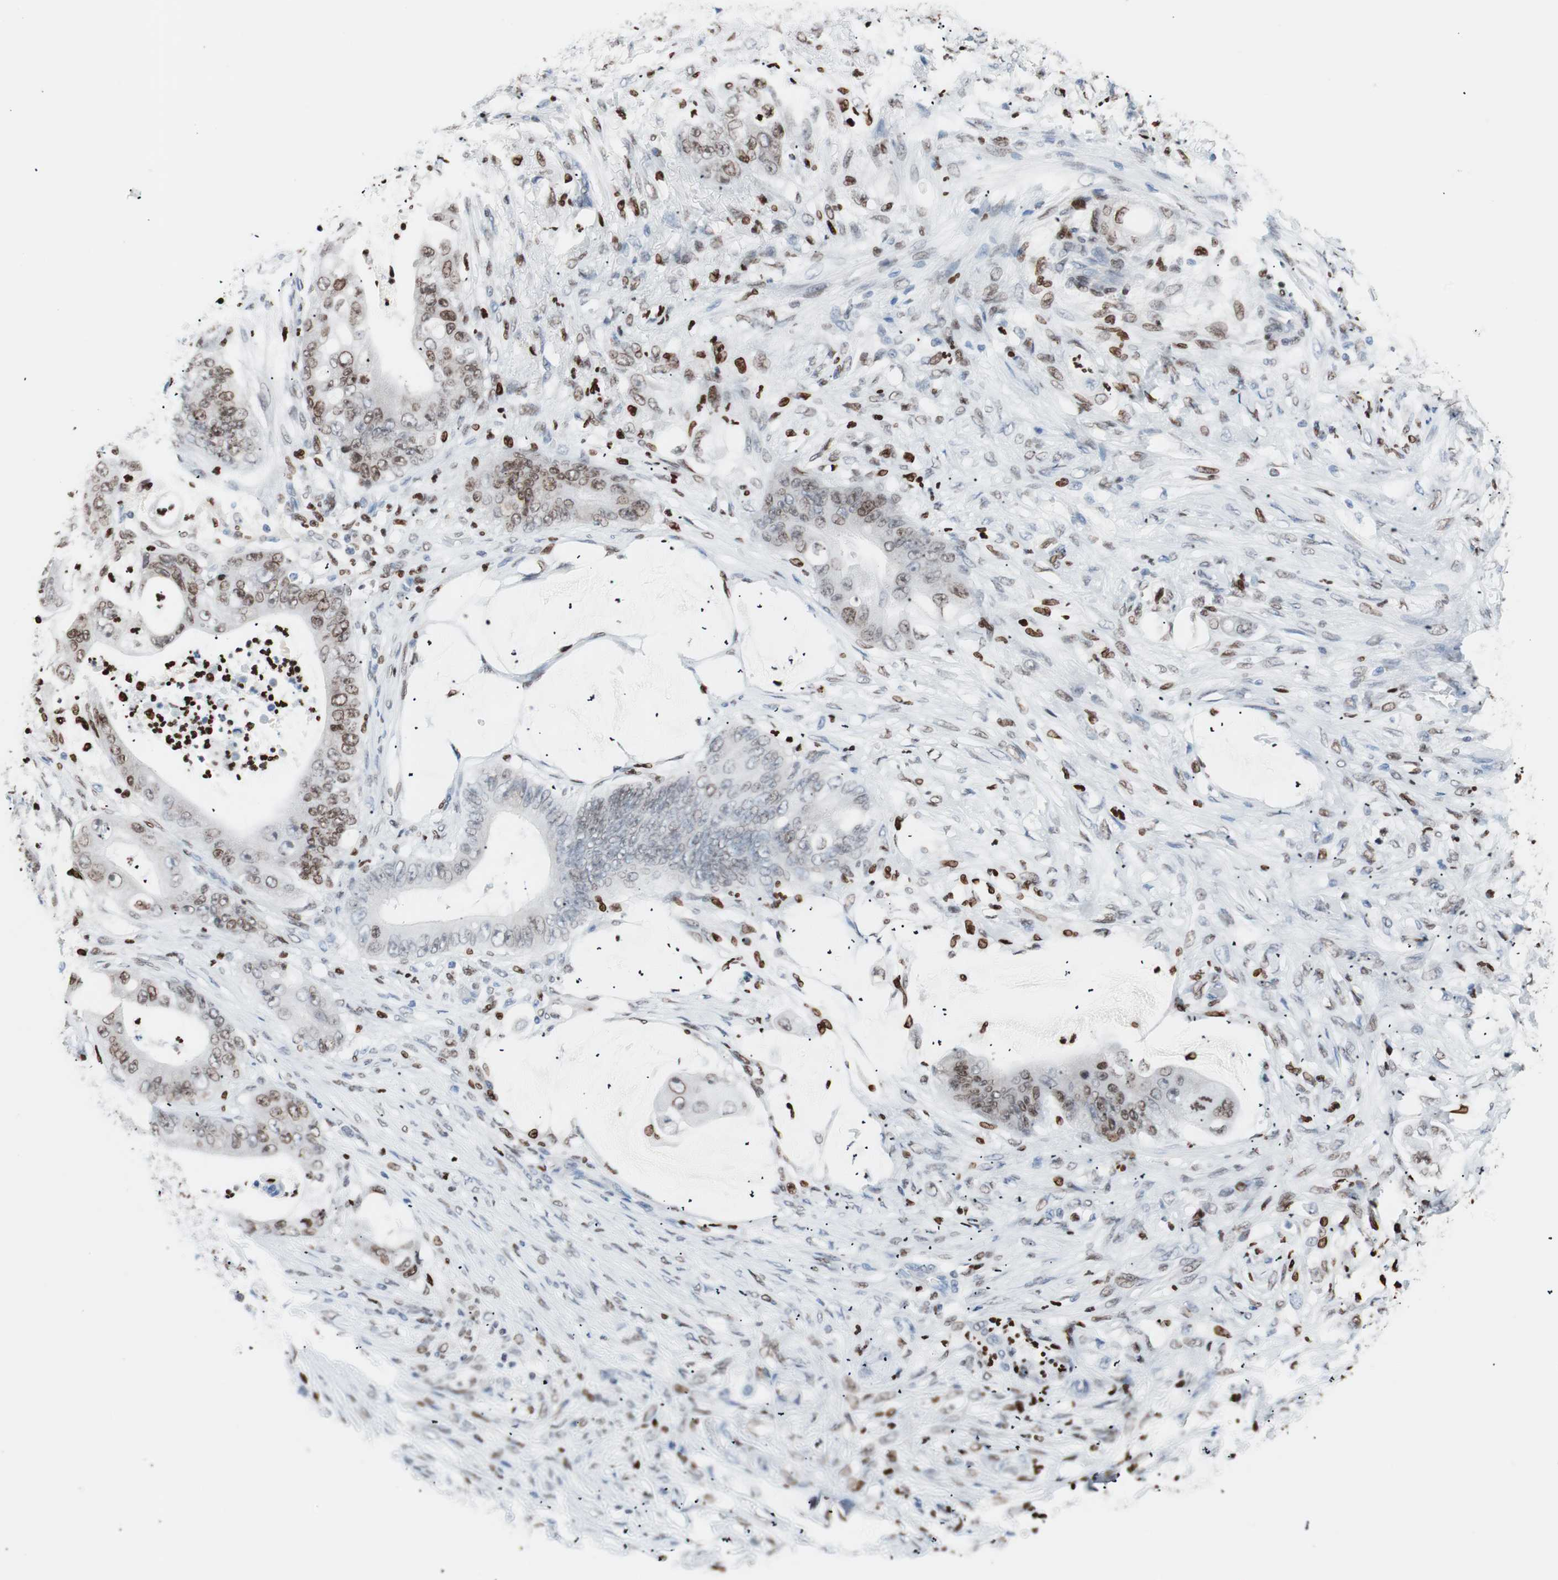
{"staining": {"intensity": "weak", "quantity": ">75%", "location": "nuclear"}, "tissue": "stomach cancer", "cell_type": "Tumor cells", "image_type": "cancer", "snomed": [{"axis": "morphology", "description": "Adenocarcinoma, NOS"}, {"axis": "topography", "description": "Stomach"}], "caption": "This is a photomicrograph of IHC staining of stomach adenocarcinoma, which shows weak expression in the nuclear of tumor cells.", "gene": "CEBPB", "patient": {"sex": "female", "age": 73}}